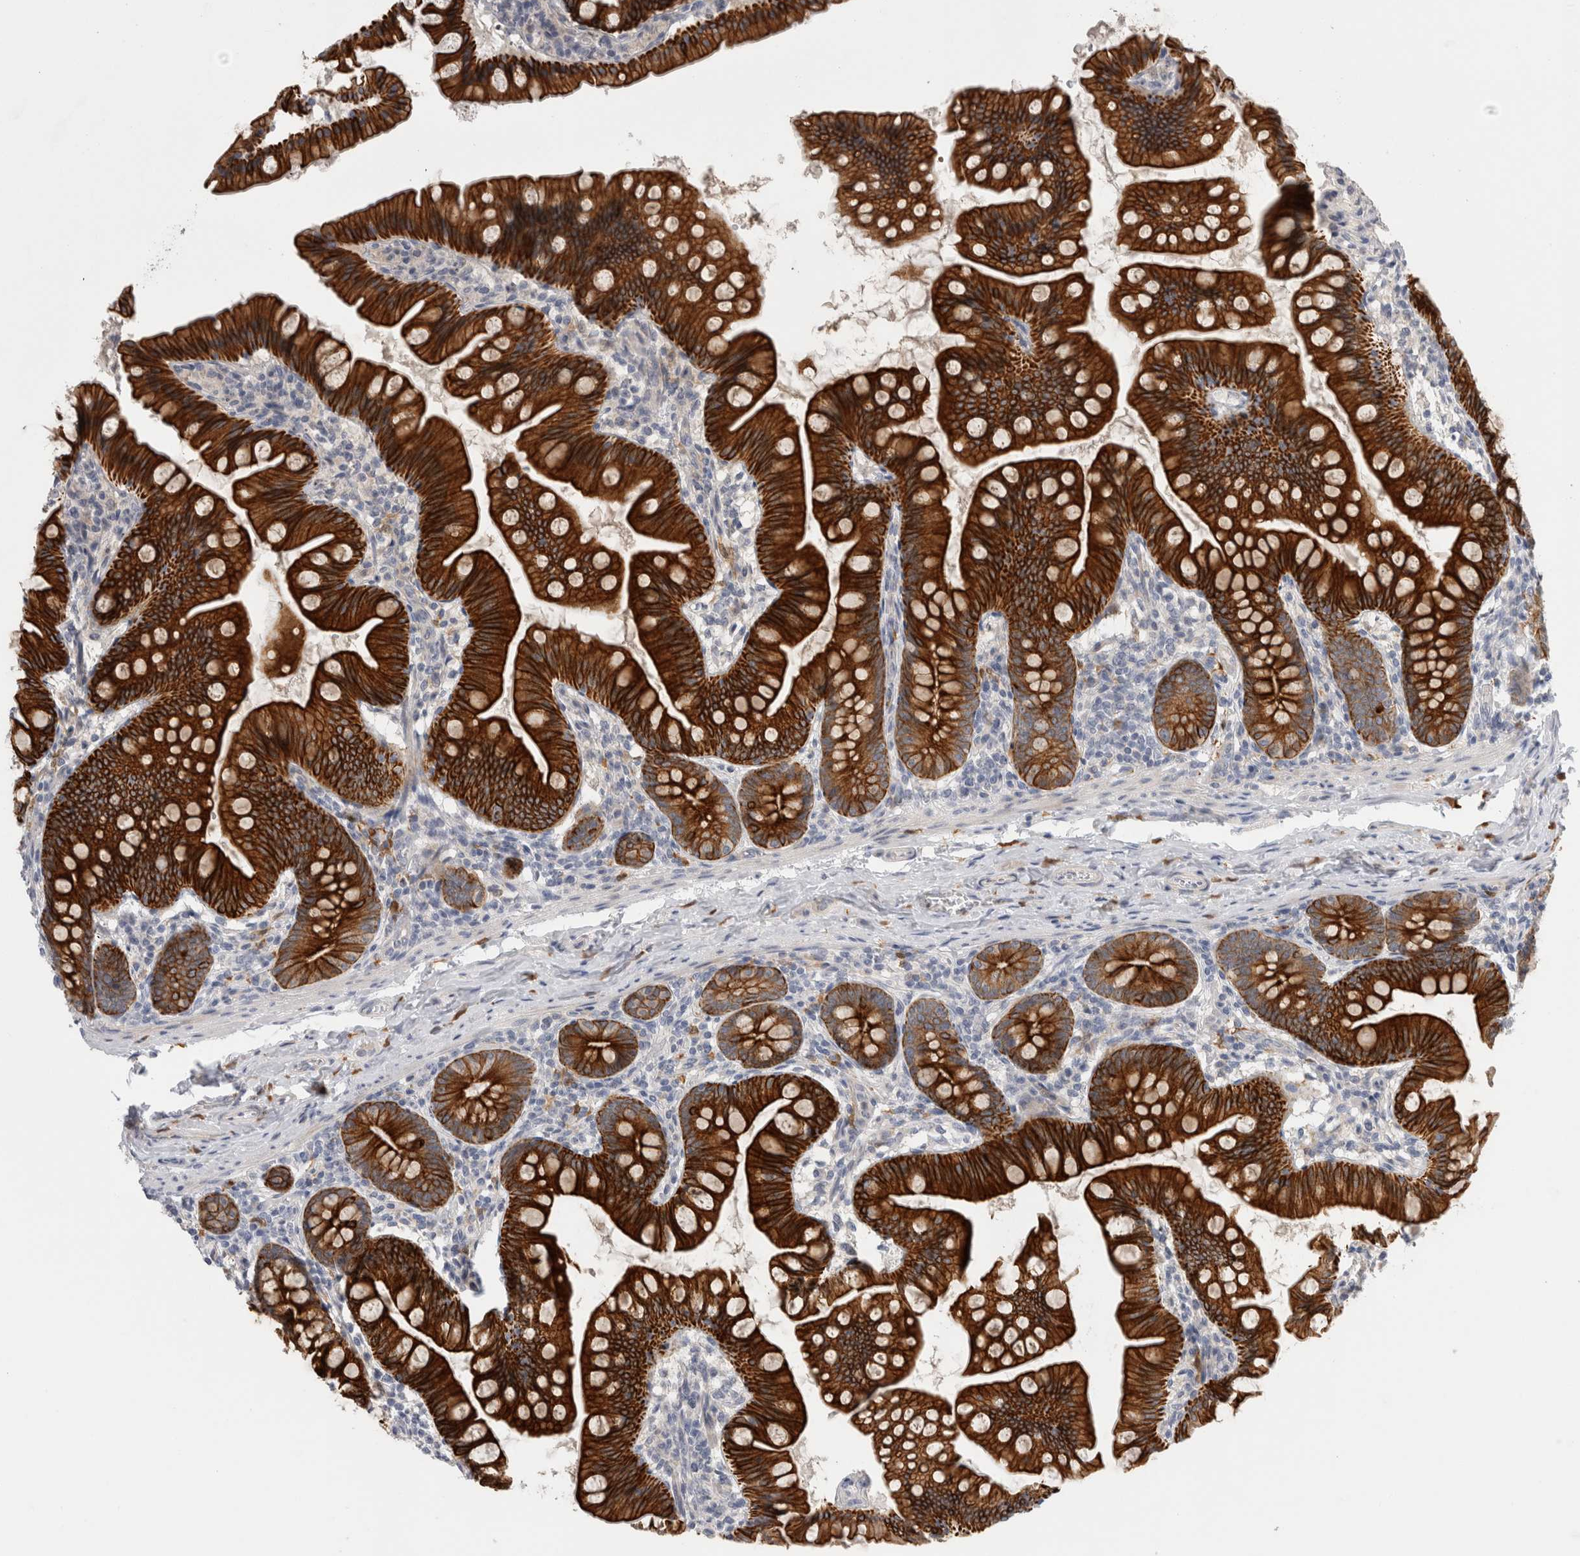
{"staining": {"intensity": "strong", "quantity": ">75%", "location": "cytoplasmic/membranous"}, "tissue": "small intestine", "cell_type": "Glandular cells", "image_type": "normal", "snomed": [{"axis": "morphology", "description": "Normal tissue, NOS"}, {"axis": "topography", "description": "Small intestine"}], "caption": "Protein analysis of unremarkable small intestine reveals strong cytoplasmic/membranous positivity in about >75% of glandular cells.", "gene": "SLC20A2", "patient": {"sex": "male", "age": 7}}